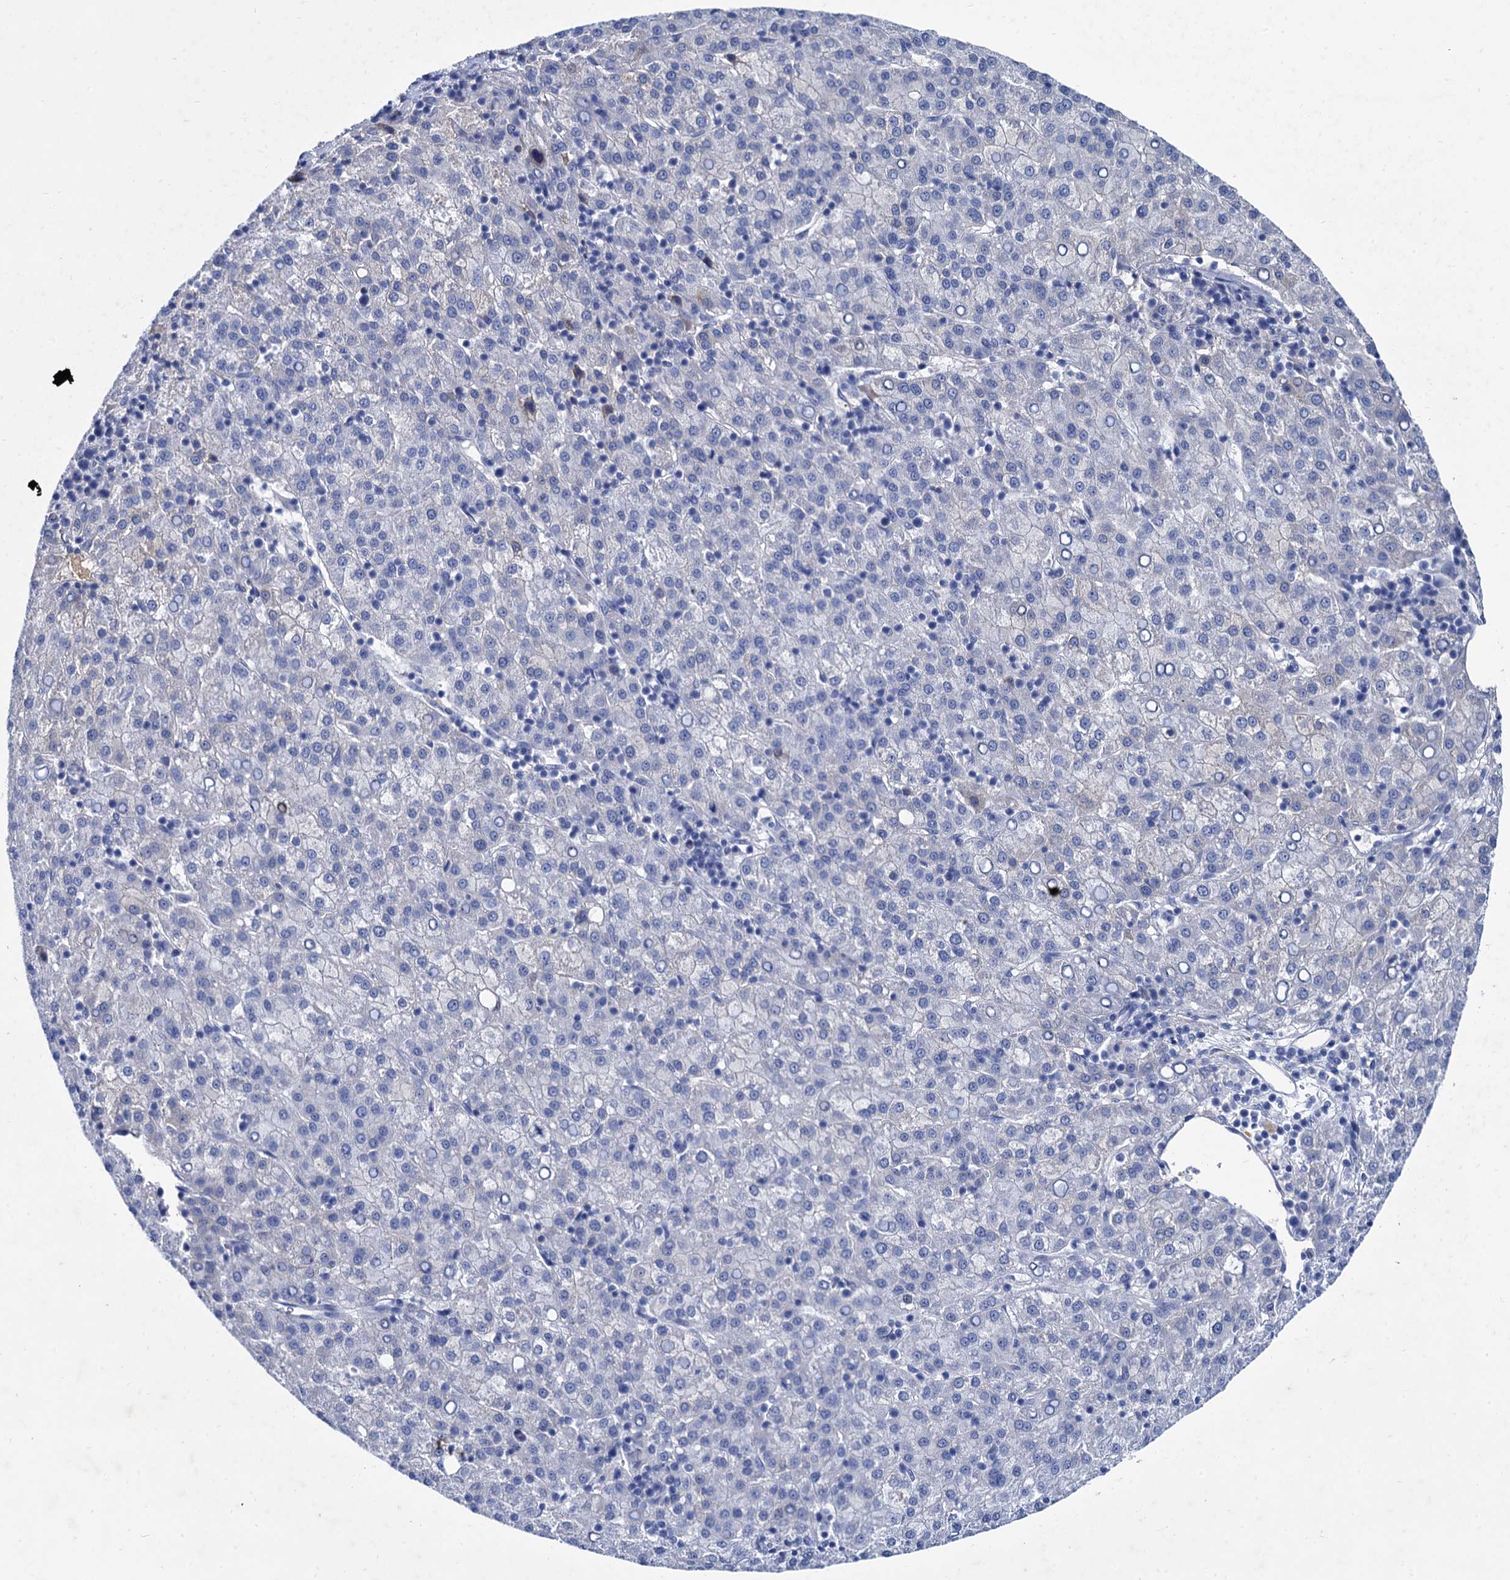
{"staining": {"intensity": "negative", "quantity": "none", "location": "none"}, "tissue": "liver cancer", "cell_type": "Tumor cells", "image_type": "cancer", "snomed": [{"axis": "morphology", "description": "Carcinoma, Hepatocellular, NOS"}, {"axis": "topography", "description": "Liver"}], "caption": "This histopathology image is of hepatocellular carcinoma (liver) stained with immunohistochemistry to label a protein in brown with the nuclei are counter-stained blue. There is no staining in tumor cells. Nuclei are stained in blue.", "gene": "TMEM72", "patient": {"sex": "female", "age": 58}}